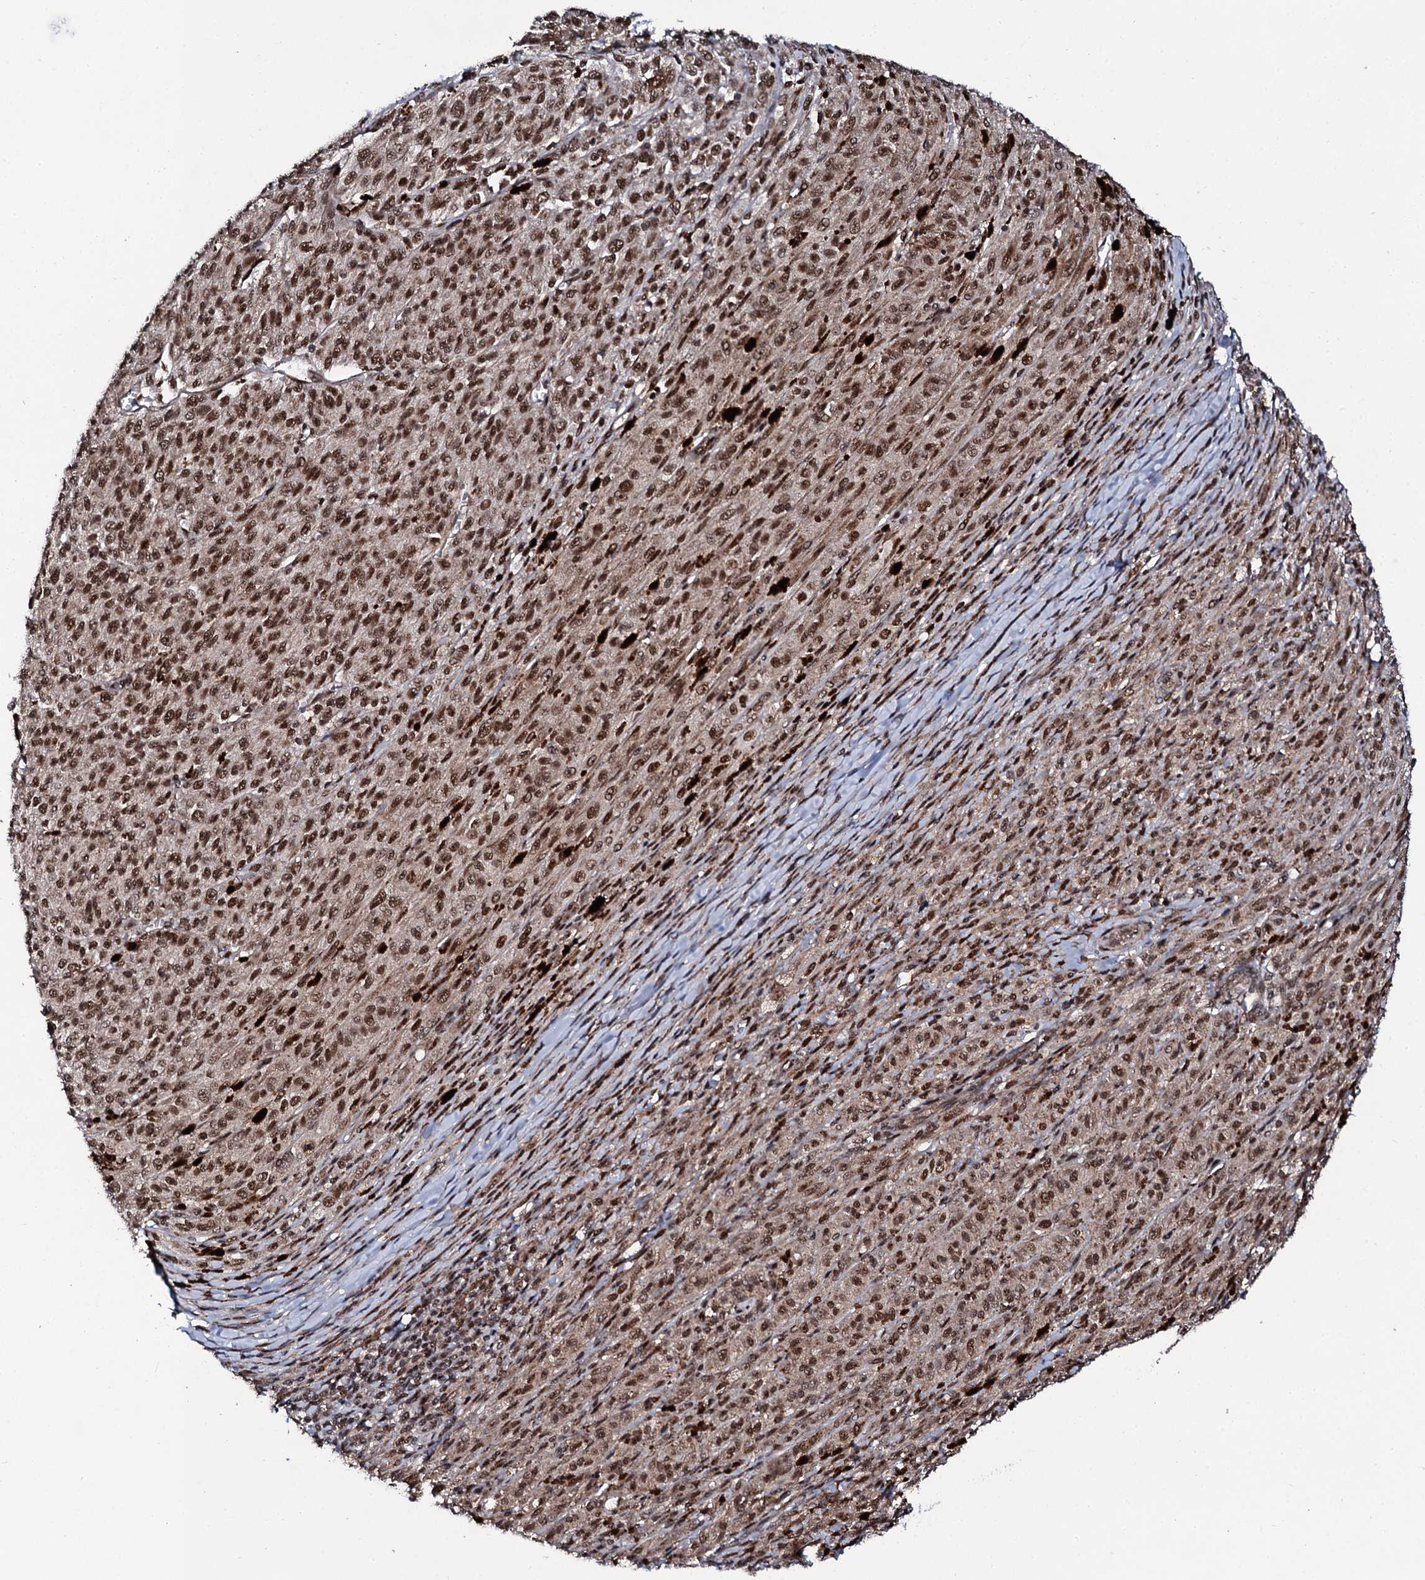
{"staining": {"intensity": "strong", "quantity": ">75%", "location": "nuclear"}, "tissue": "melanoma", "cell_type": "Tumor cells", "image_type": "cancer", "snomed": [{"axis": "morphology", "description": "Malignant melanoma, NOS"}, {"axis": "topography", "description": "Skin"}], "caption": "High-power microscopy captured an immunohistochemistry histopathology image of malignant melanoma, revealing strong nuclear staining in about >75% of tumor cells.", "gene": "CSTF3", "patient": {"sex": "female", "age": 52}}